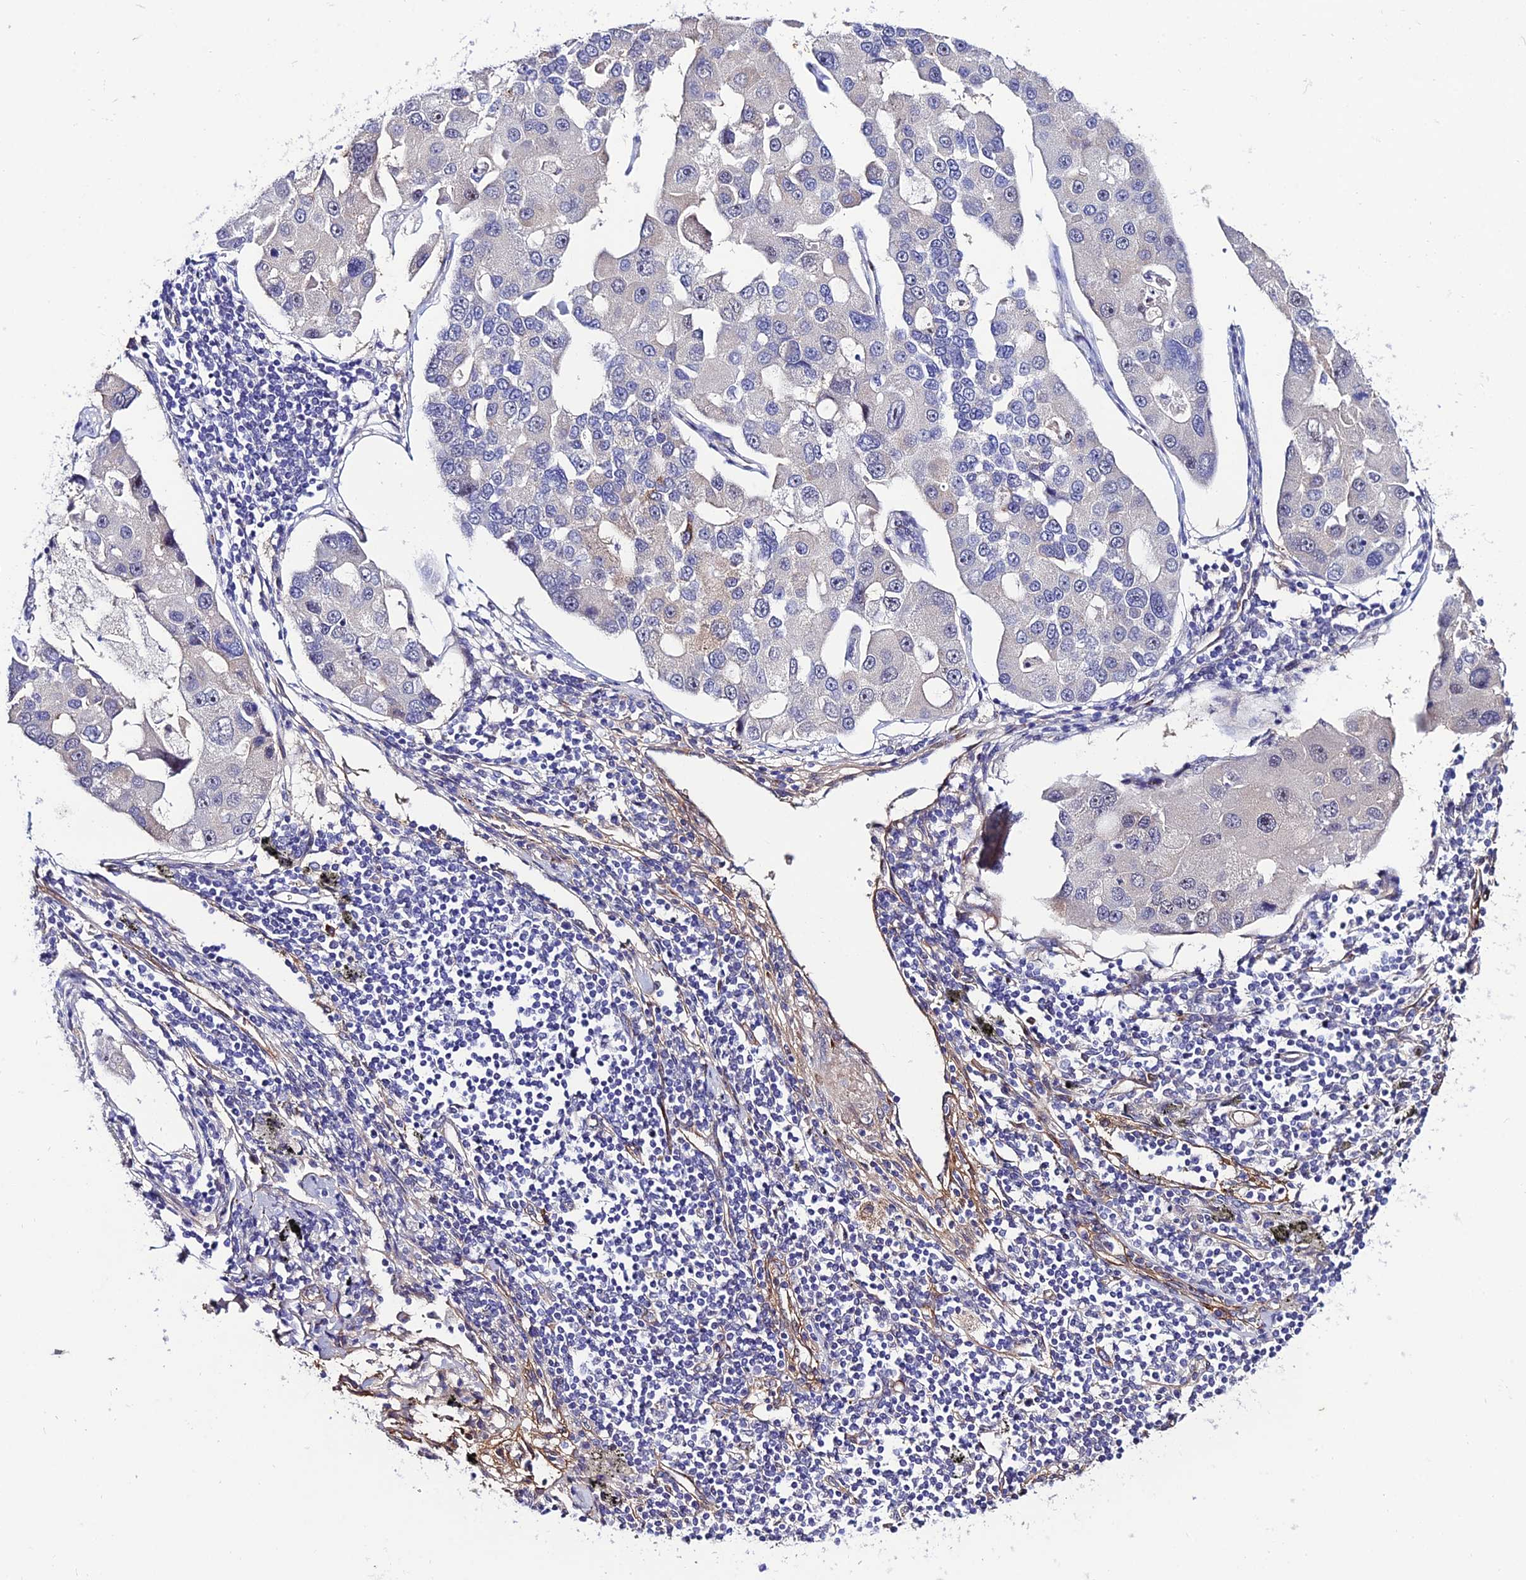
{"staining": {"intensity": "moderate", "quantity": "<25%", "location": "cytoplasmic/membranous"}, "tissue": "lung cancer", "cell_type": "Tumor cells", "image_type": "cancer", "snomed": [{"axis": "morphology", "description": "Adenocarcinoma, NOS"}, {"axis": "topography", "description": "Lung"}], "caption": "Human lung cancer stained with a protein marker exhibits moderate staining in tumor cells.", "gene": "SYT15", "patient": {"sex": "female", "age": 54}}